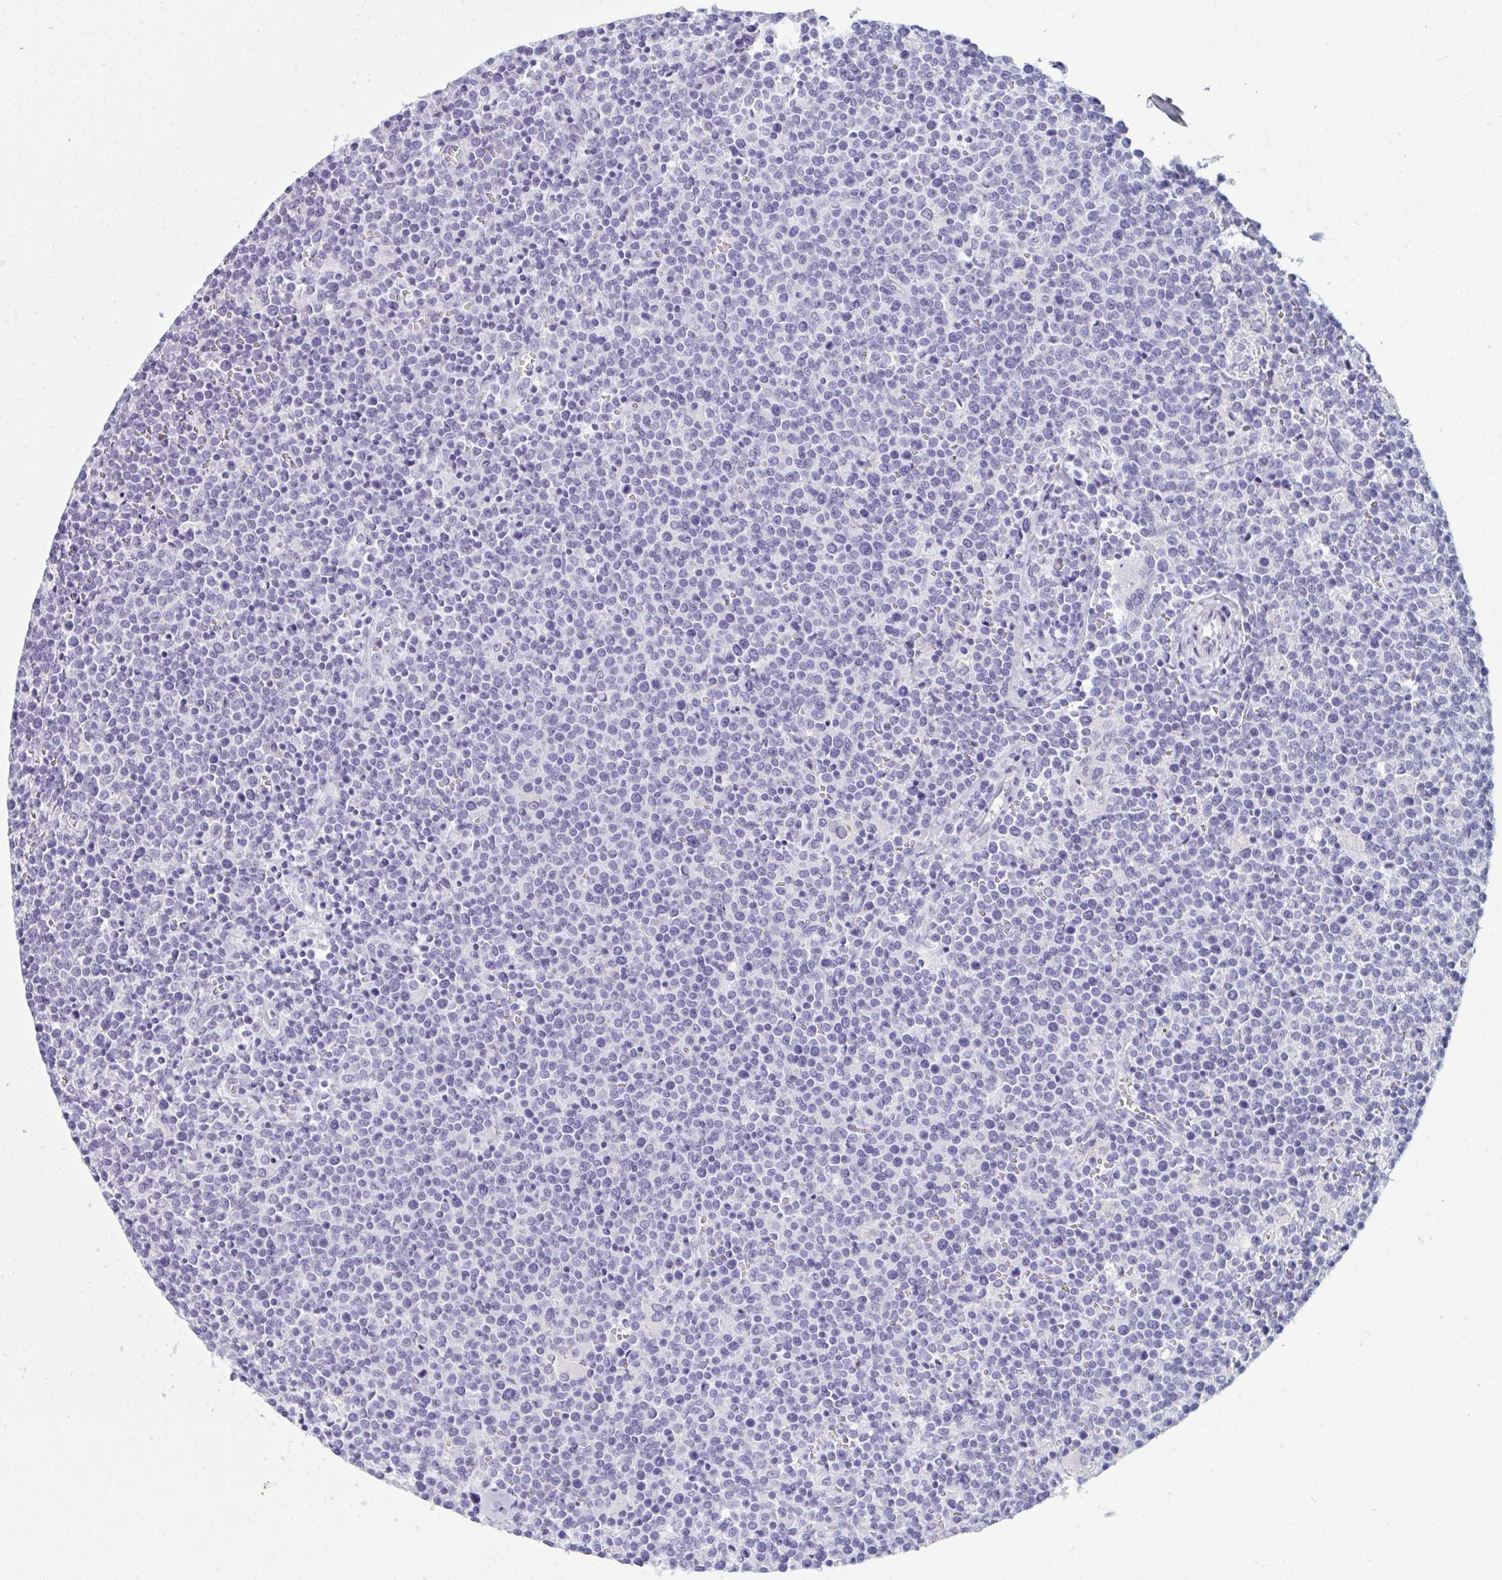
{"staining": {"intensity": "negative", "quantity": "none", "location": "none"}, "tissue": "lymphoma", "cell_type": "Tumor cells", "image_type": "cancer", "snomed": [{"axis": "morphology", "description": "Malignant lymphoma, non-Hodgkin's type, High grade"}, {"axis": "topography", "description": "Lymph node"}], "caption": "Image shows no protein expression in tumor cells of high-grade malignant lymphoma, non-Hodgkin's type tissue.", "gene": "PRDM9", "patient": {"sex": "male", "age": 61}}